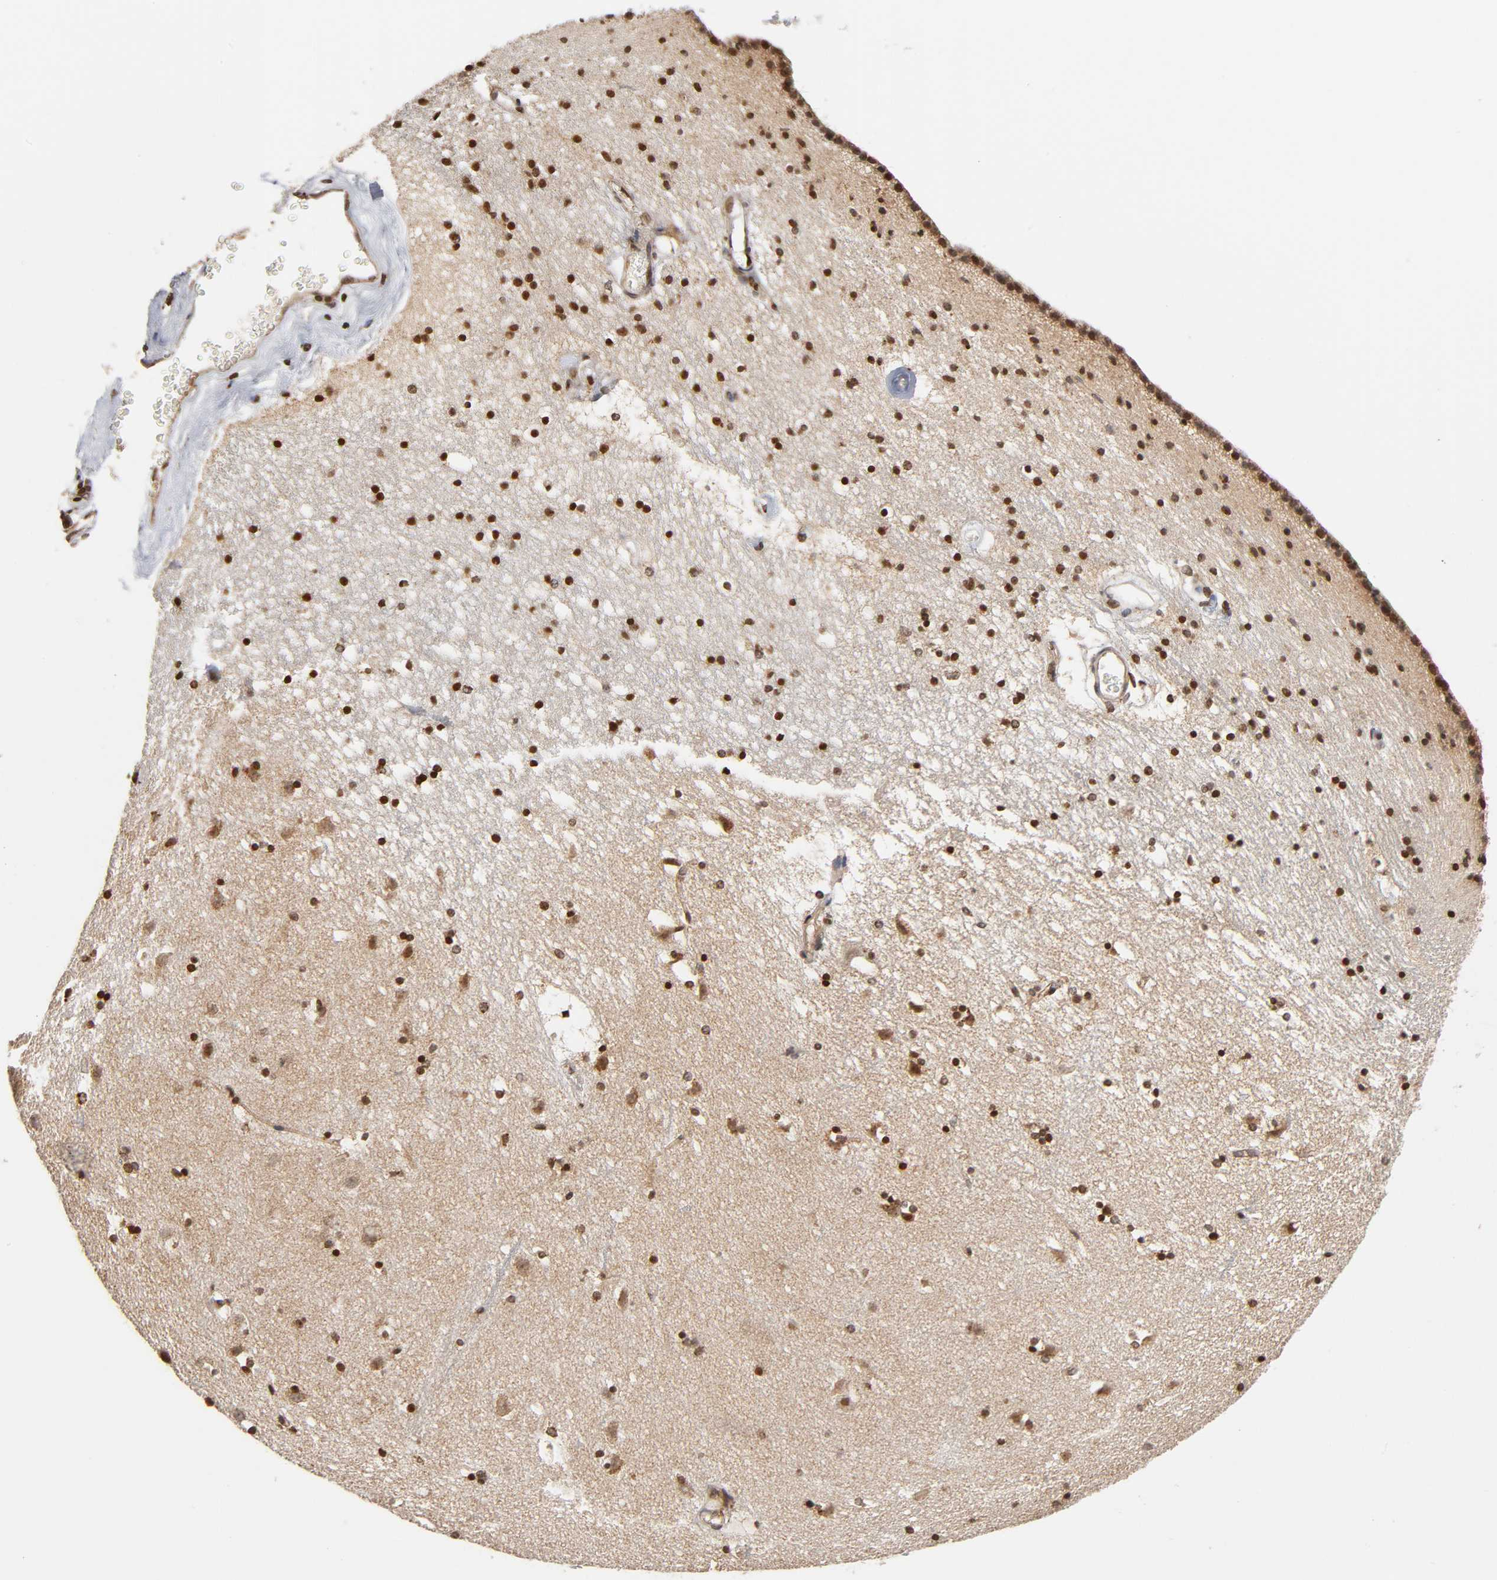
{"staining": {"intensity": "moderate", "quantity": ">75%", "location": "nuclear"}, "tissue": "caudate", "cell_type": "Glial cells", "image_type": "normal", "snomed": [{"axis": "morphology", "description": "Normal tissue, NOS"}, {"axis": "topography", "description": "Lateral ventricle wall"}], "caption": "Glial cells show medium levels of moderate nuclear expression in approximately >75% of cells in unremarkable caudate. The protein is shown in brown color, while the nuclei are stained blue.", "gene": "ITGAV", "patient": {"sex": "male", "age": 45}}